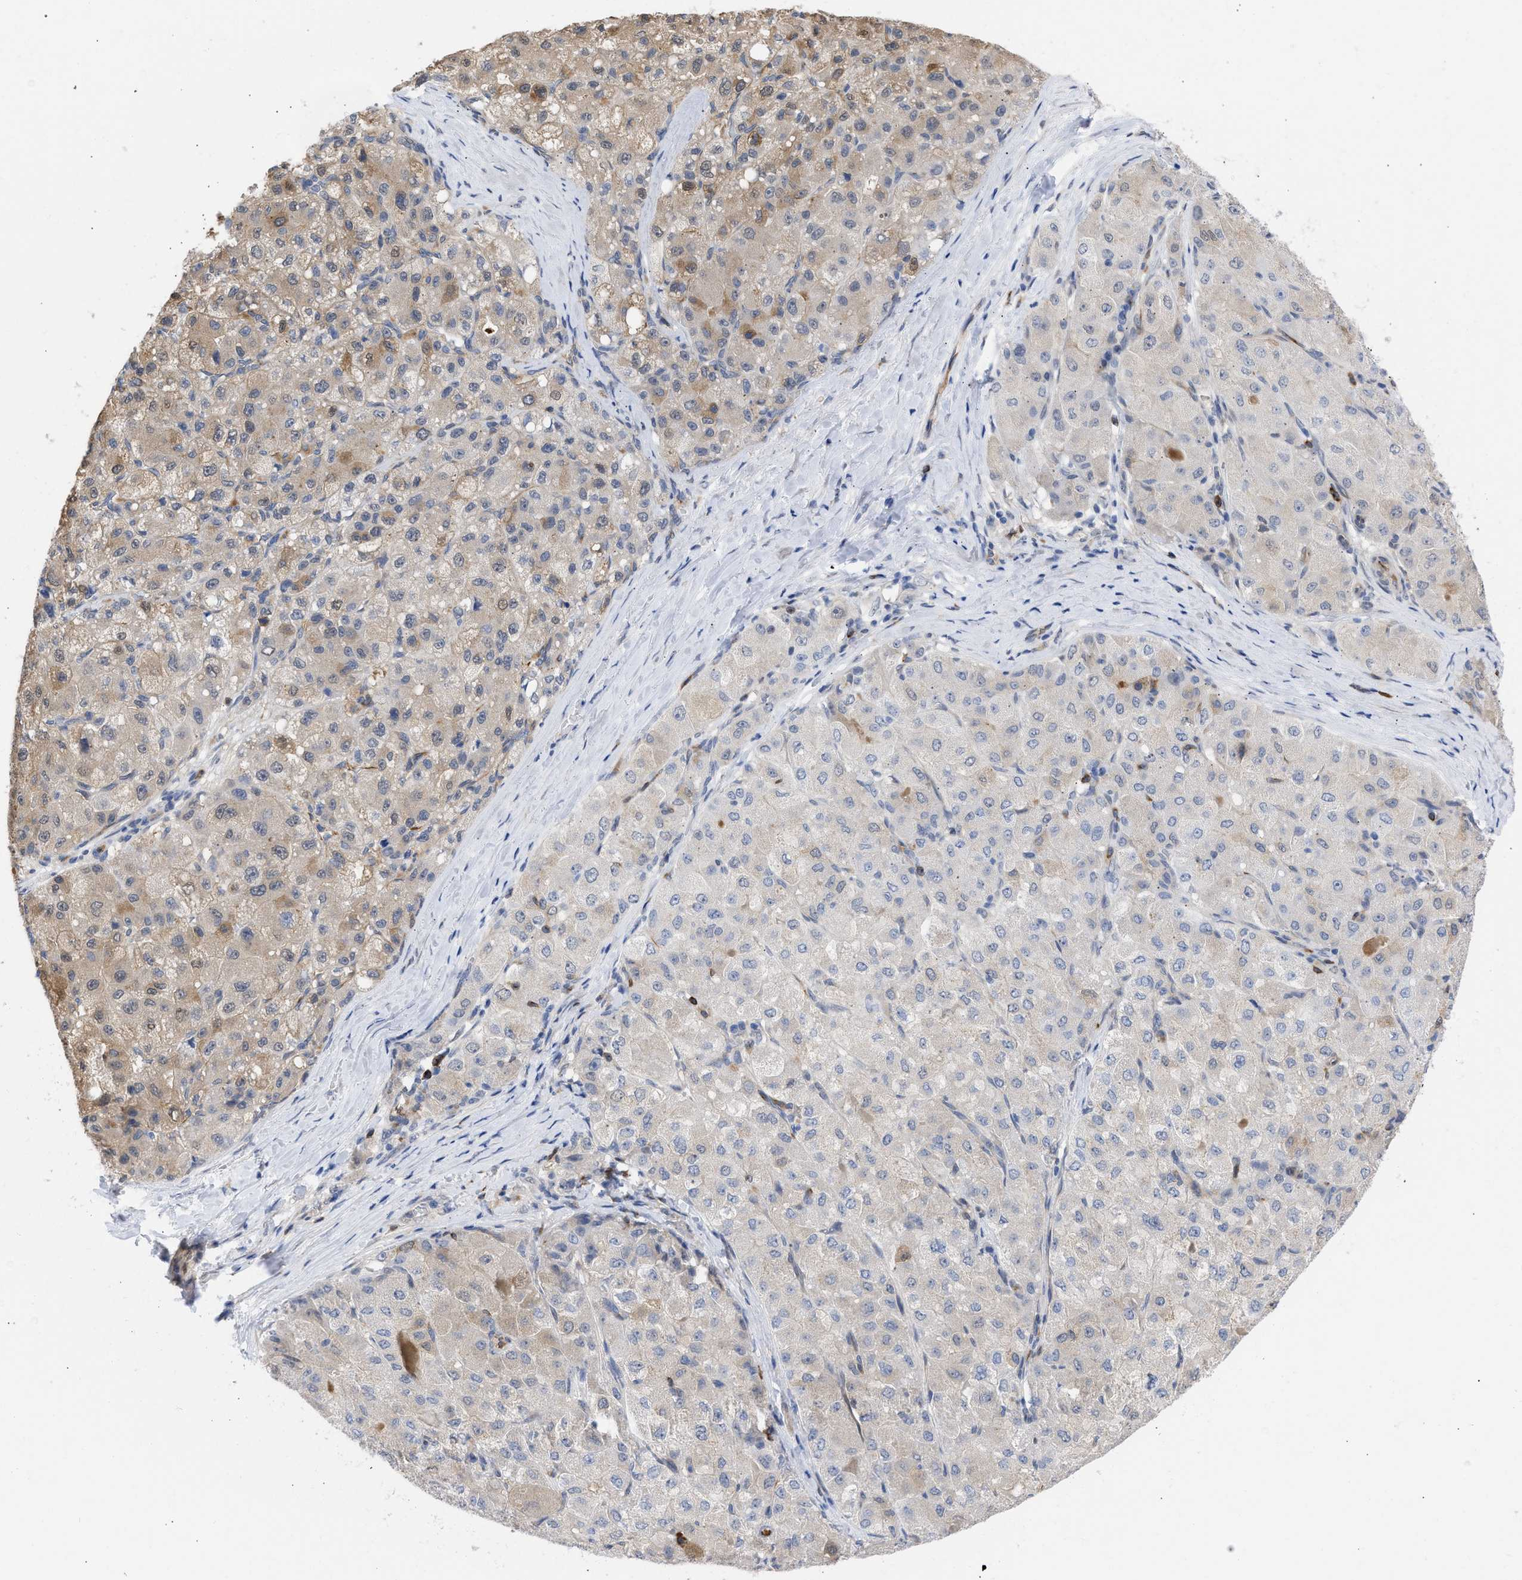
{"staining": {"intensity": "weak", "quantity": ">75%", "location": "cytoplasmic/membranous"}, "tissue": "liver cancer", "cell_type": "Tumor cells", "image_type": "cancer", "snomed": [{"axis": "morphology", "description": "Carcinoma, Hepatocellular, NOS"}, {"axis": "topography", "description": "Liver"}], "caption": "DAB immunohistochemical staining of liver cancer demonstrates weak cytoplasmic/membranous protein positivity in about >75% of tumor cells.", "gene": "THRA", "patient": {"sex": "male", "age": 80}}